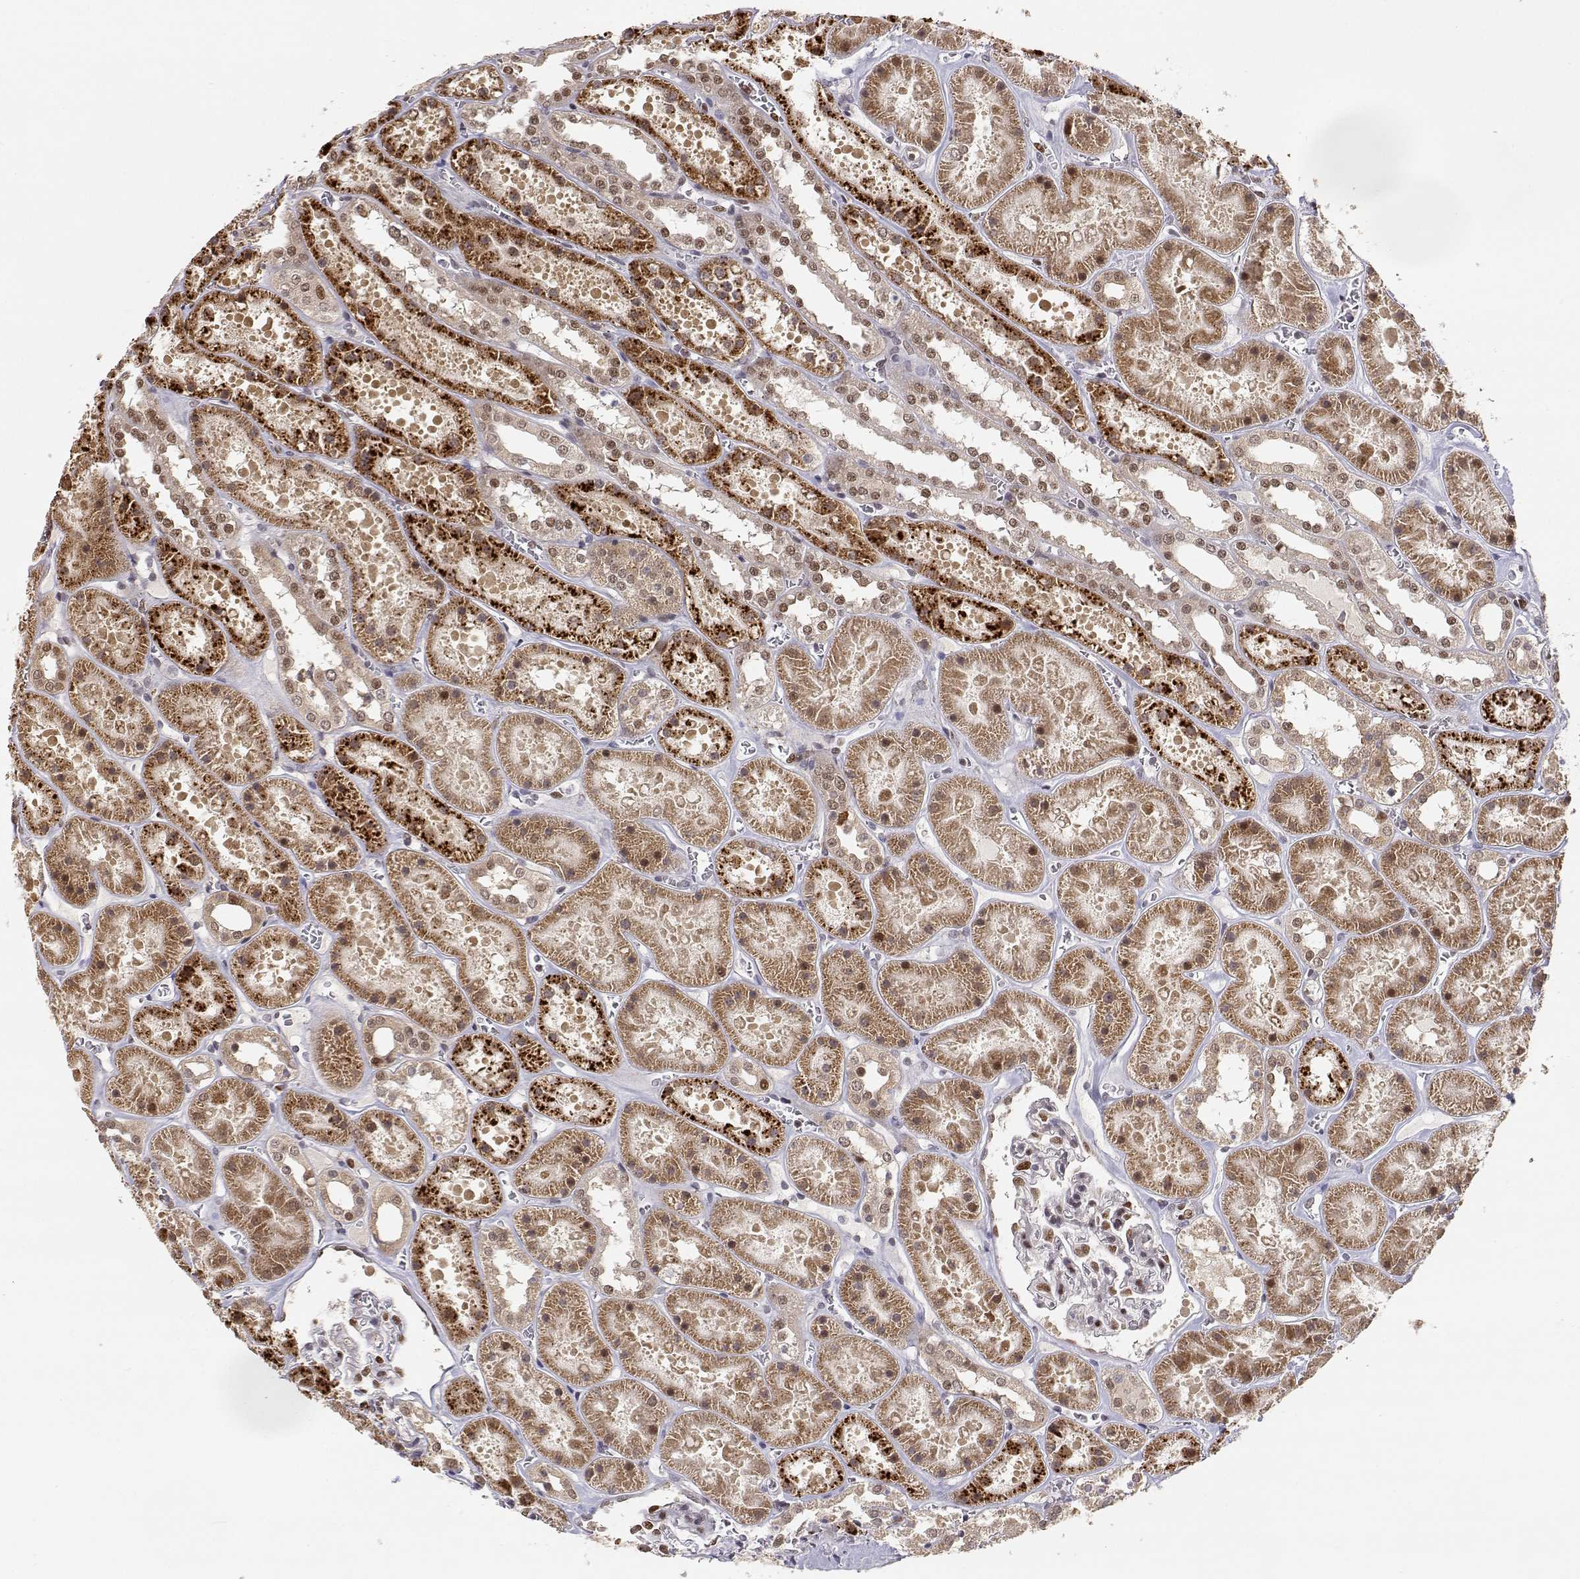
{"staining": {"intensity": "strong", "quantity": ">75%", "location": "nuclear"}, "tissue": "kidney", "cell_type": "Cells in glomeruli", "image_type": "normal", "snomed": [{"axis": "morphology", "description": "Normal tissue, NOS"}, {"axis": "topography", "description": "Kidney"}], "caption": "Cells in glomeruli reveal high levels of strong nuclear staining in about >75% of cells in normal kidney. The protein of interest is shown in brown color, while the nuclei are stained blue.", "gene": "BRCA1", "patient": {"sex": "female", "age": 41}}